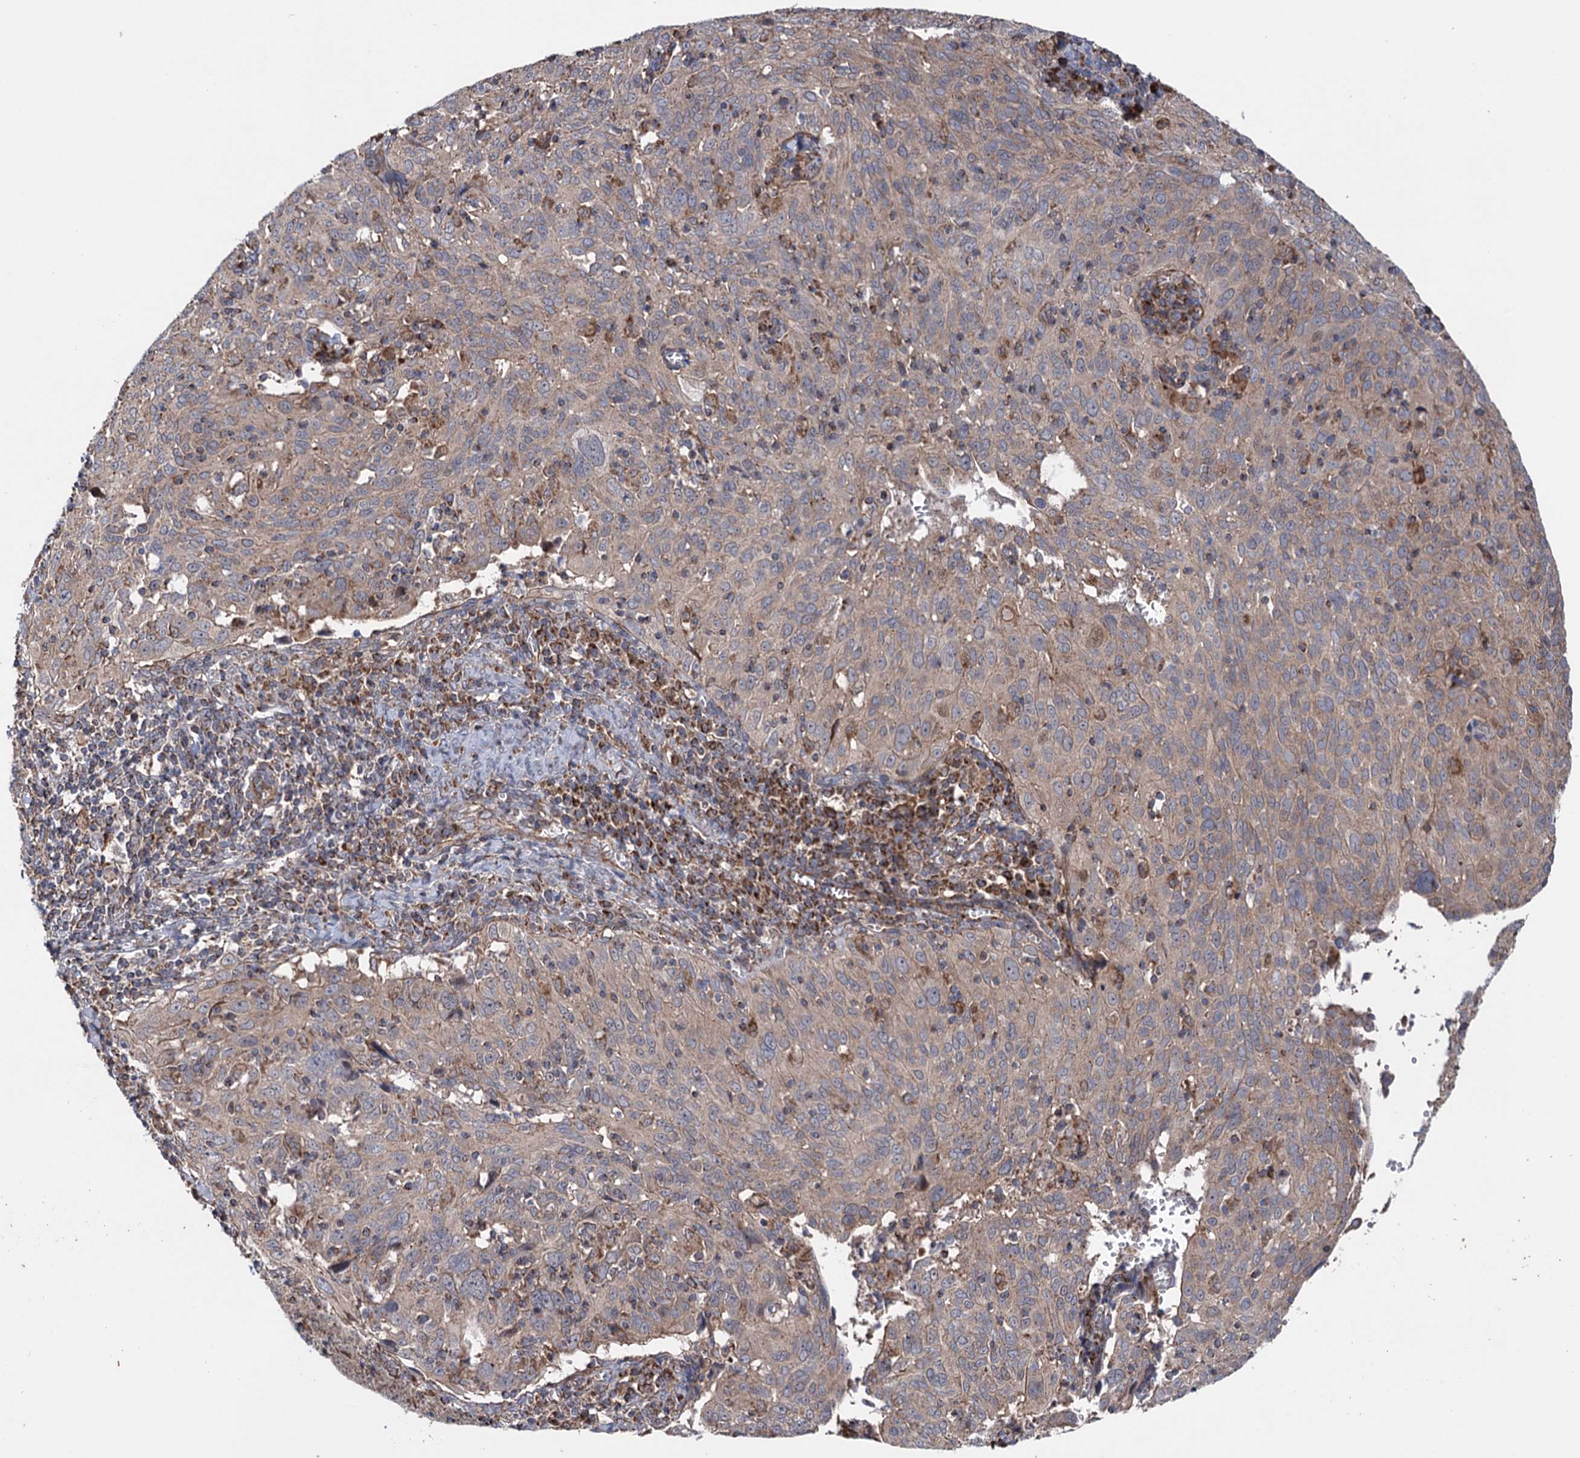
{"staining": {"intensity": "weak", "quantity": ">75%", "location": "cytoplasmic/membranous"}, "tissue": "cervical cancer", "cell_type": "Tumor cells", "image_type": "cancer", "snomed": [{"axis": "morphology", "description": "Squamous cell carcinoma, NOS"}, {"axis": "topography", "description": "Cervix"}], "caption": "IHC (DAB) staining of cervical squamous cell carcinoma displays weak cytoplasmic/membranous protein staining in about >75% of tumor cells.", "gene": "SUCLA2", "patient": {"sex": "female", "age": 31}}